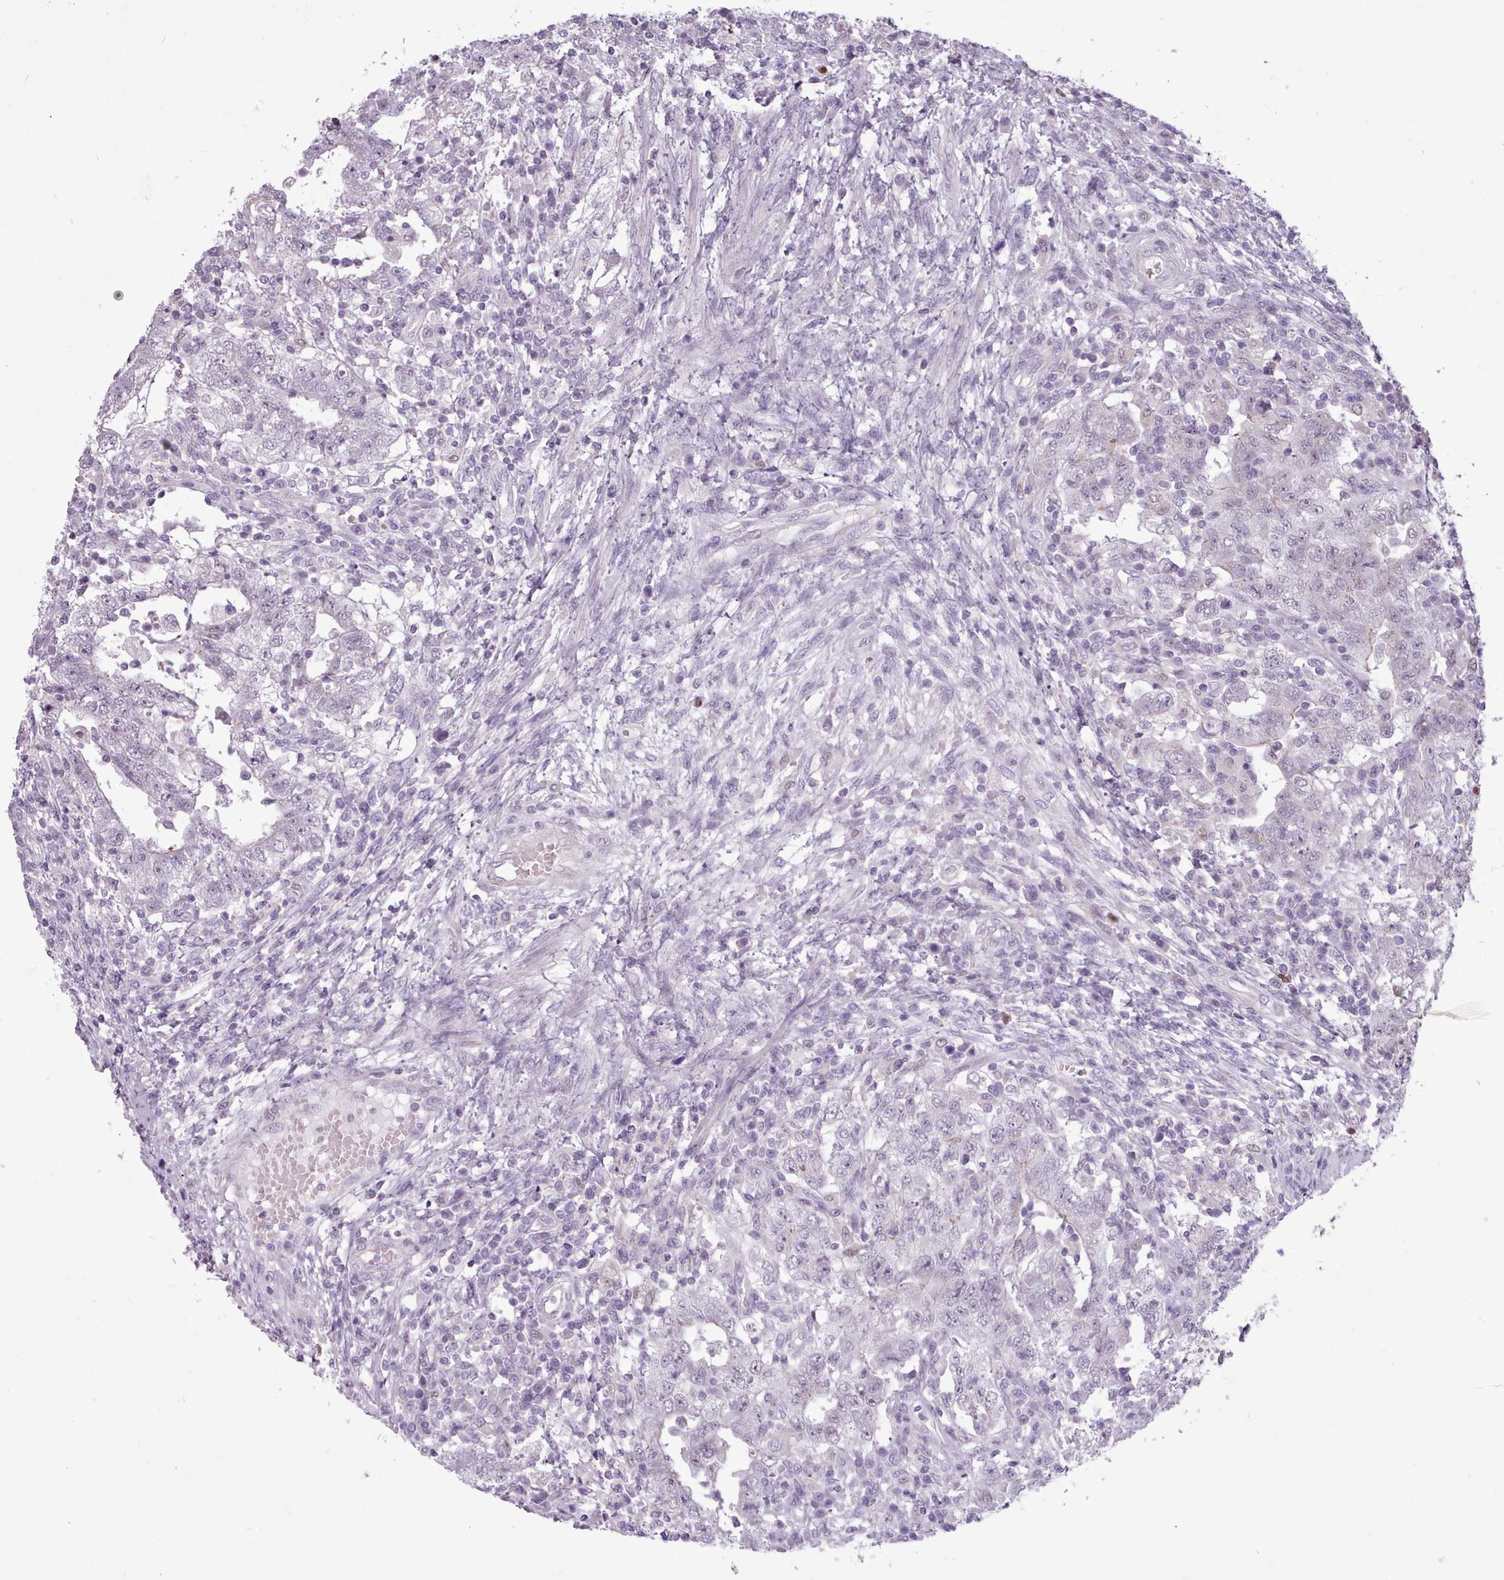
{"staining": {"intensity": "weak", "quantity": "<25%", "location": "nuclear"}, "tissue": "testis cancer", "cell_type": "Tumor cells", "image_type": "cancer", "snomed": [{"axis": "morphology", "description": "Carcinoma, Embryonal, NOS"}, {"axis": "topography", "description": "Testis"}], "caption": "This is an immunohistochemistry (IHC) micrograph of human embryonal carcinoma (testis). There is no staining in tumor cells.", "gene": "SLURP1", "patient": {"sex": "male", "age": 26}}